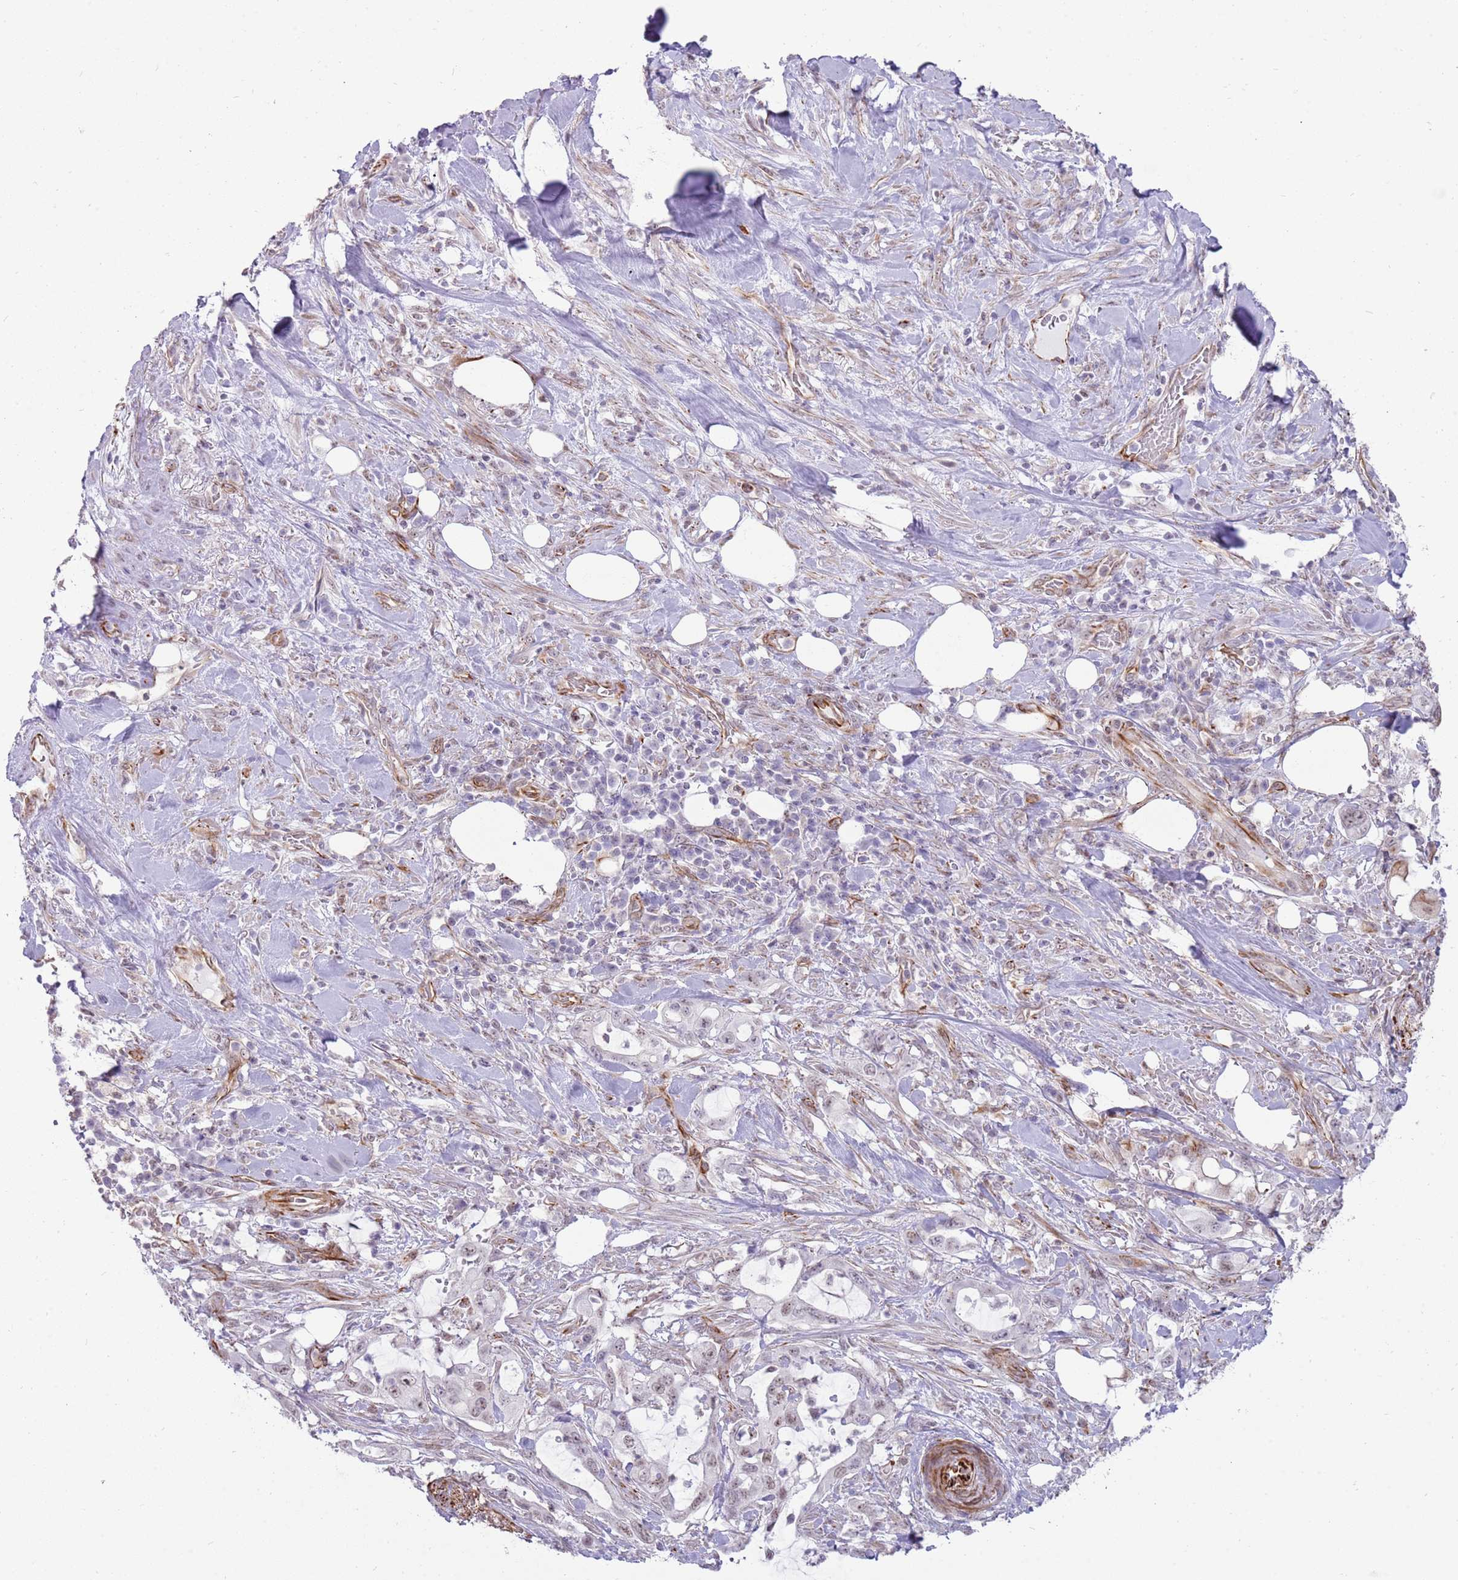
{"staining": {"intensity": "weak", "quantity": "<25%", "location": "nuclear"}, "tissue": "pancreatic cancer", "cell_type": "Tumor cells", "image_type": "cancer", "snomed": [{"axis": "morphology", "description": "Adenocarcinoma, NOS"}, {"axis": "topography", "description": "Pancreas"}], "caption": "Histopathology image shows no protein positivity in tumor cells of pancreatic adenocarcinoma tissue.", "gene": "NBPF3", "patient": {"sex": "female", "age": 61}}